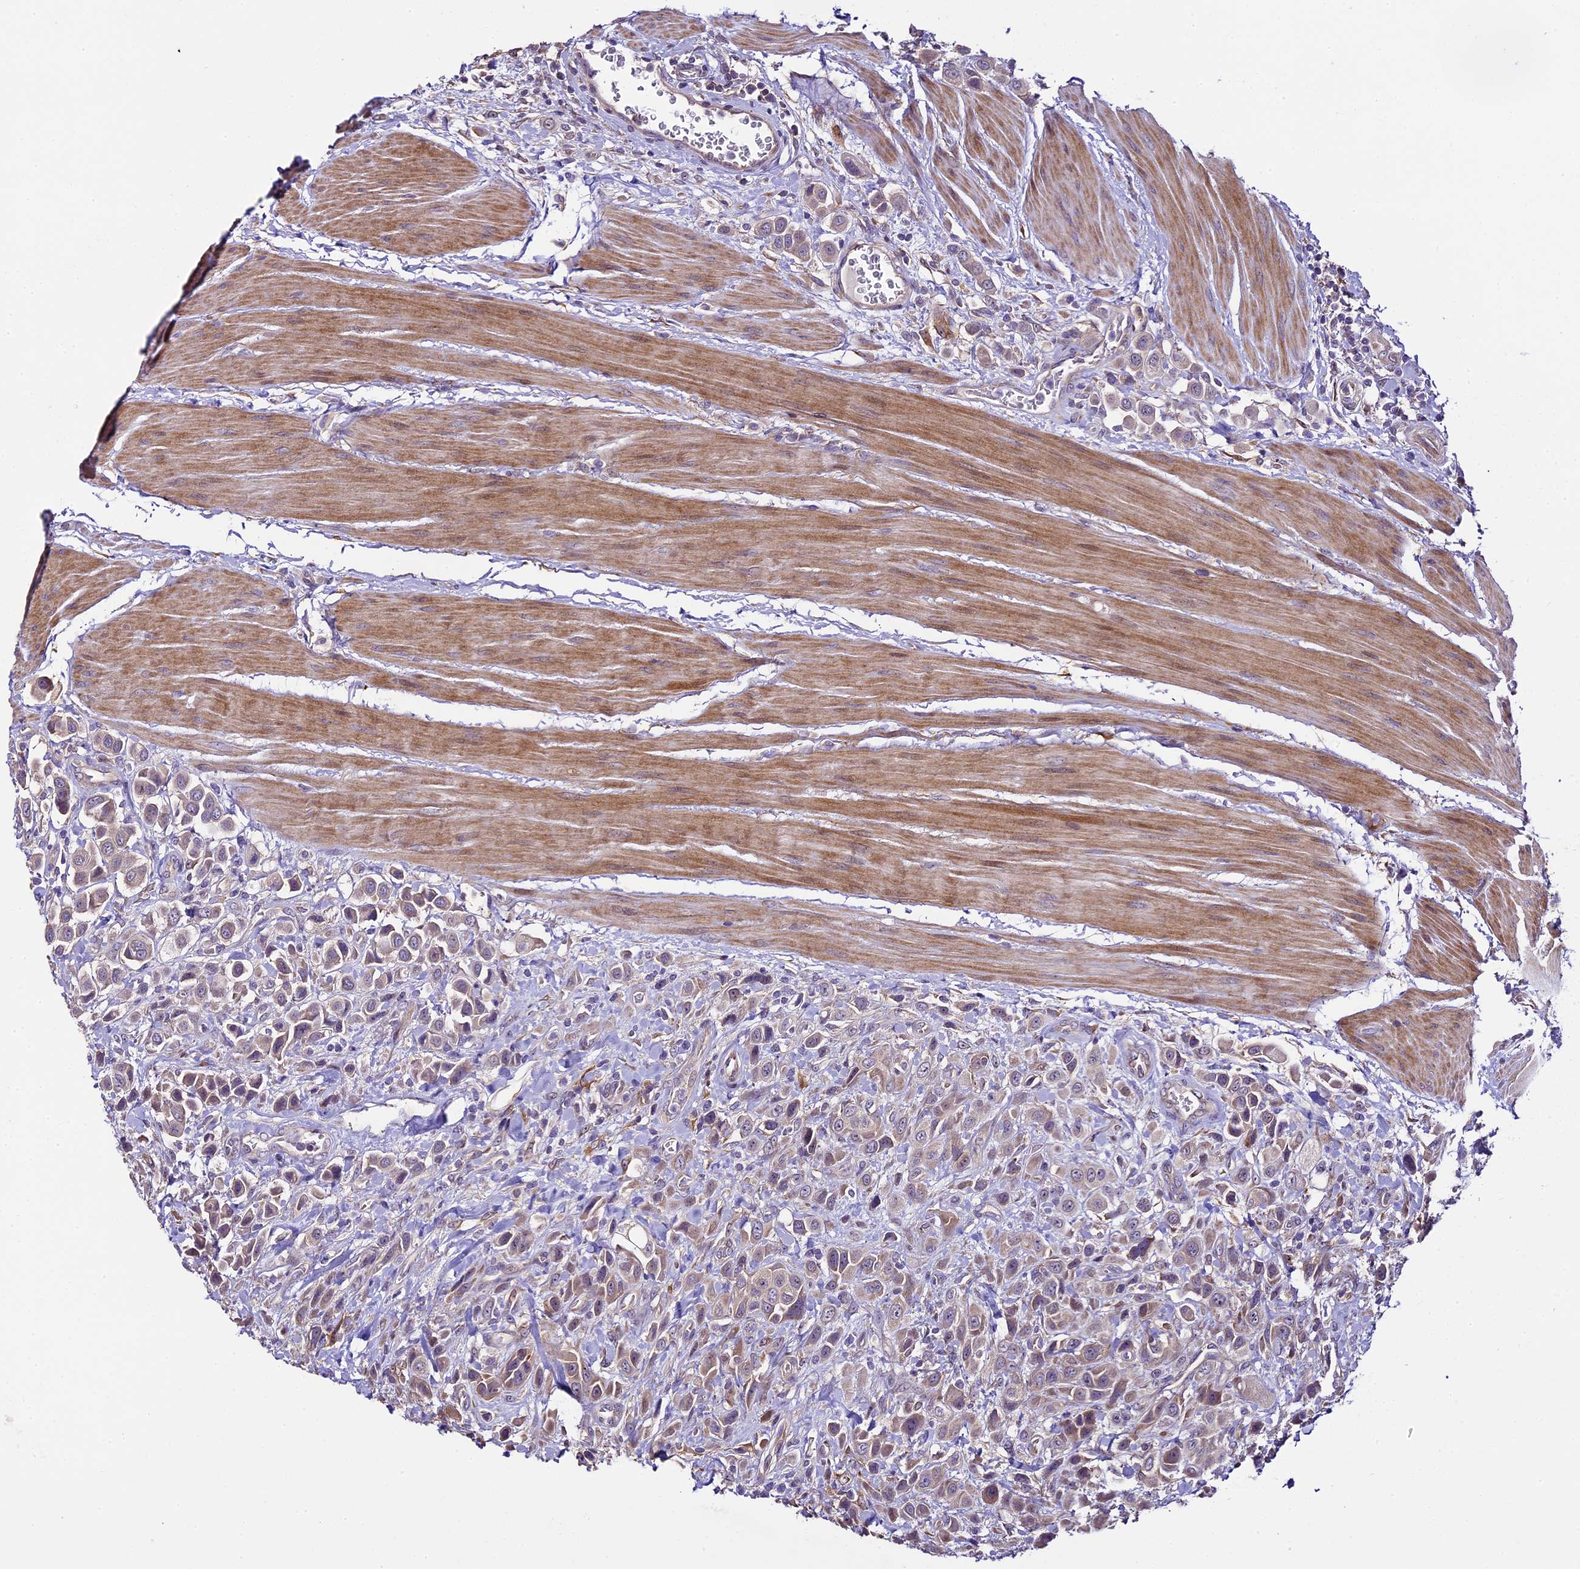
{"staining": {"intensity": "weak", "quantity": "25%-75%", "location": "cytoplasmic/membranous"}, "tissue": "urothelial cancer", "cell_type": "Tumor cells", "image_type": "cancer", "snomed": [{"axis": "morphology", "description": "Urothelial carcinoma, High grade"}, {"axis": "topography", "description": "Urinary bladder"}], "caption": "Protein staining demonstrates weak cytoplasmic/membranous staining in about 25%-75% of tumor cells in urothelial carcinoma (high-grade).", "gene": "SPIRE1", "patient": {"sex": "male", "age": 50}}